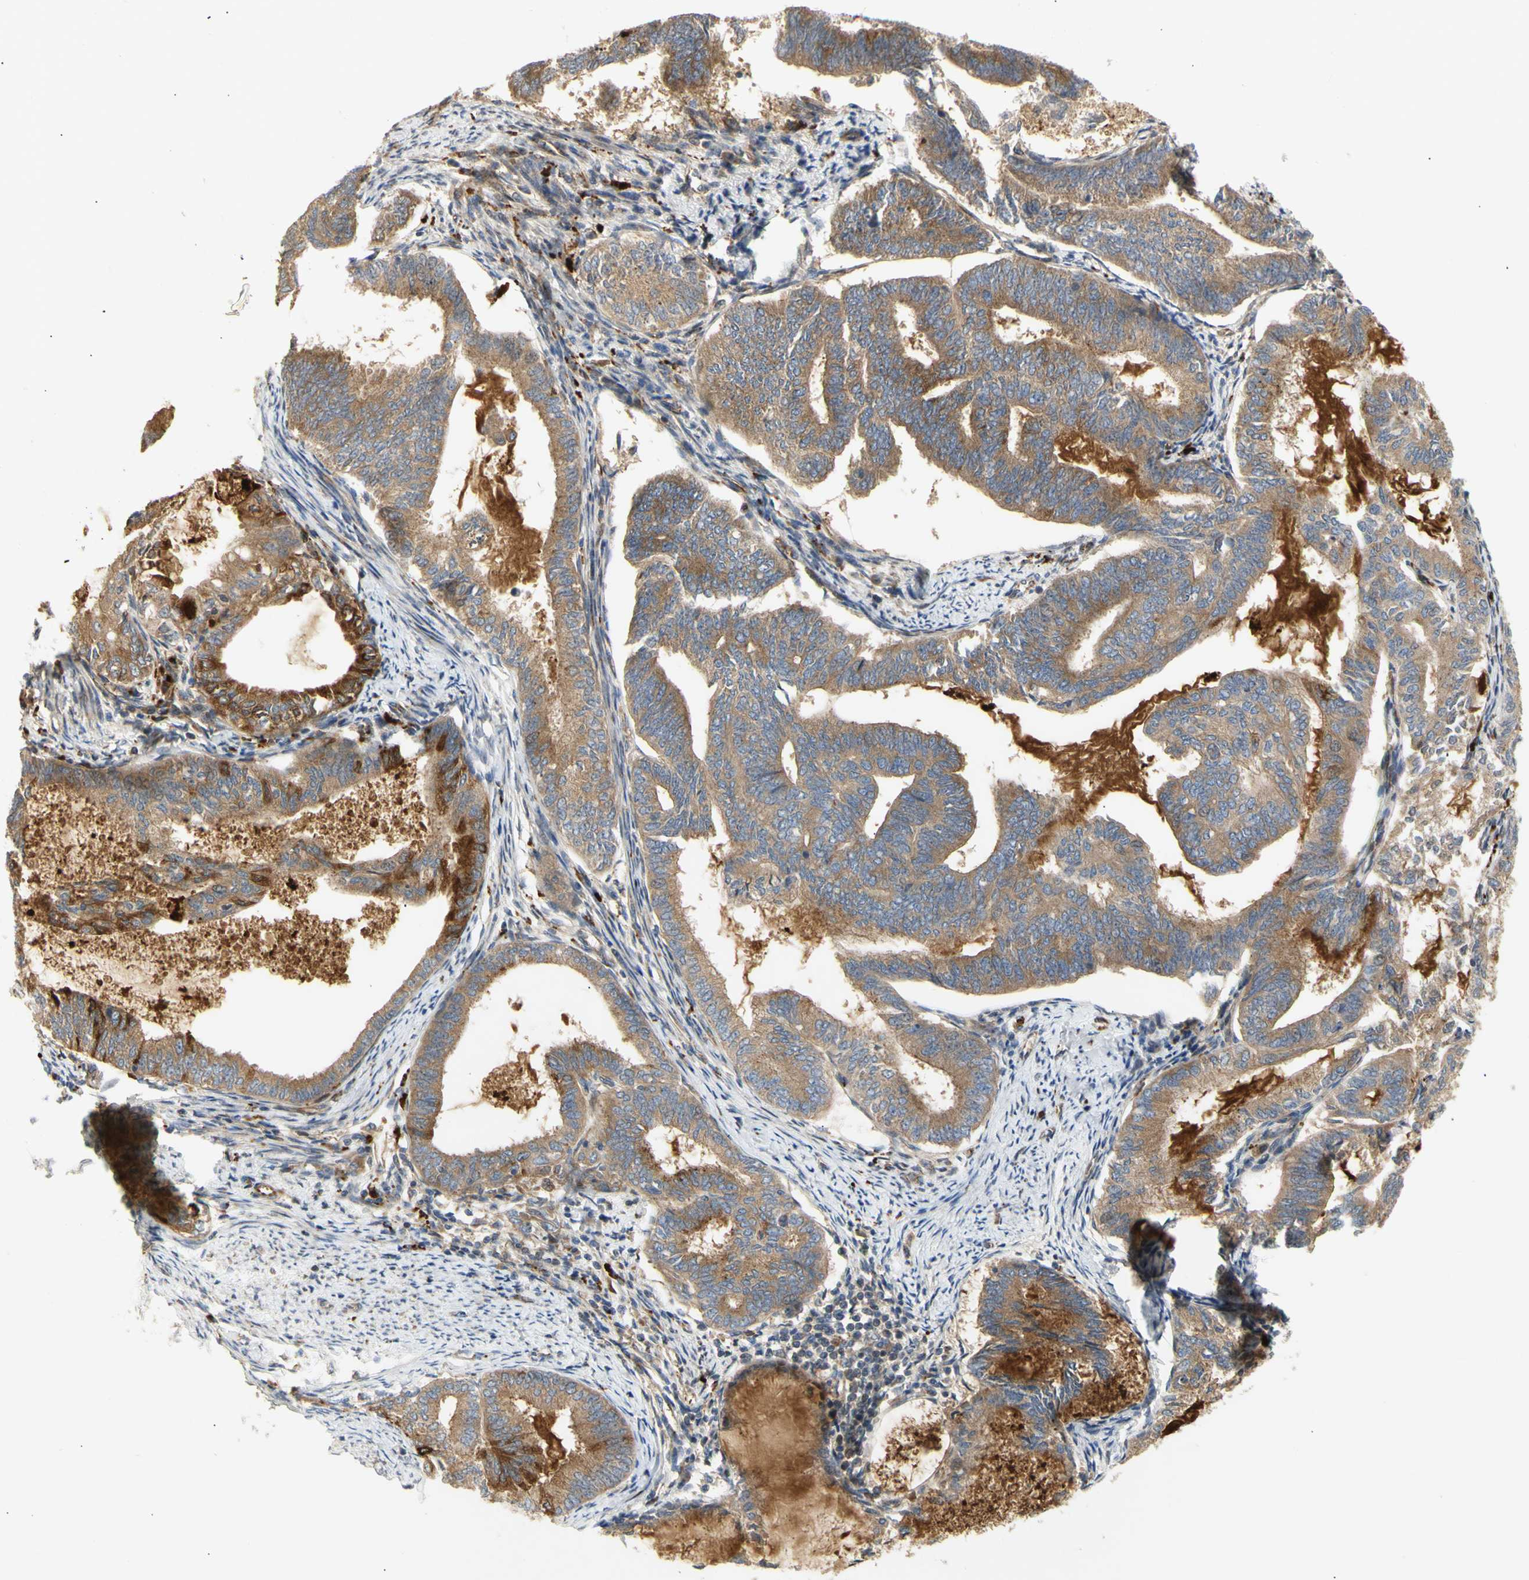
{"staining": {"intensity": "moderate", "quantity": ">75%", "location": "cytoplasmic/membranous"}, "tissue": "endometrial cancer", "cell_type": "Tumor cells", "image_type": "cancer", "snomed": [{"axis": "morphology", "description": "Adenocarcinoma, NOS"}, {"axis": "topography", "description": "Endometrium"}], "caption": "Immunohistochemical staining of endometrial cancer (adenocarcinoma) displays medium levels of moderate cytoplasmic/membranous positivity in about >75% of tumor cells. (DAB IHC with brightfield microscopy, high magnification).", "gene": "TUBG2", "patient": {"sex": "female", "age": 86}}